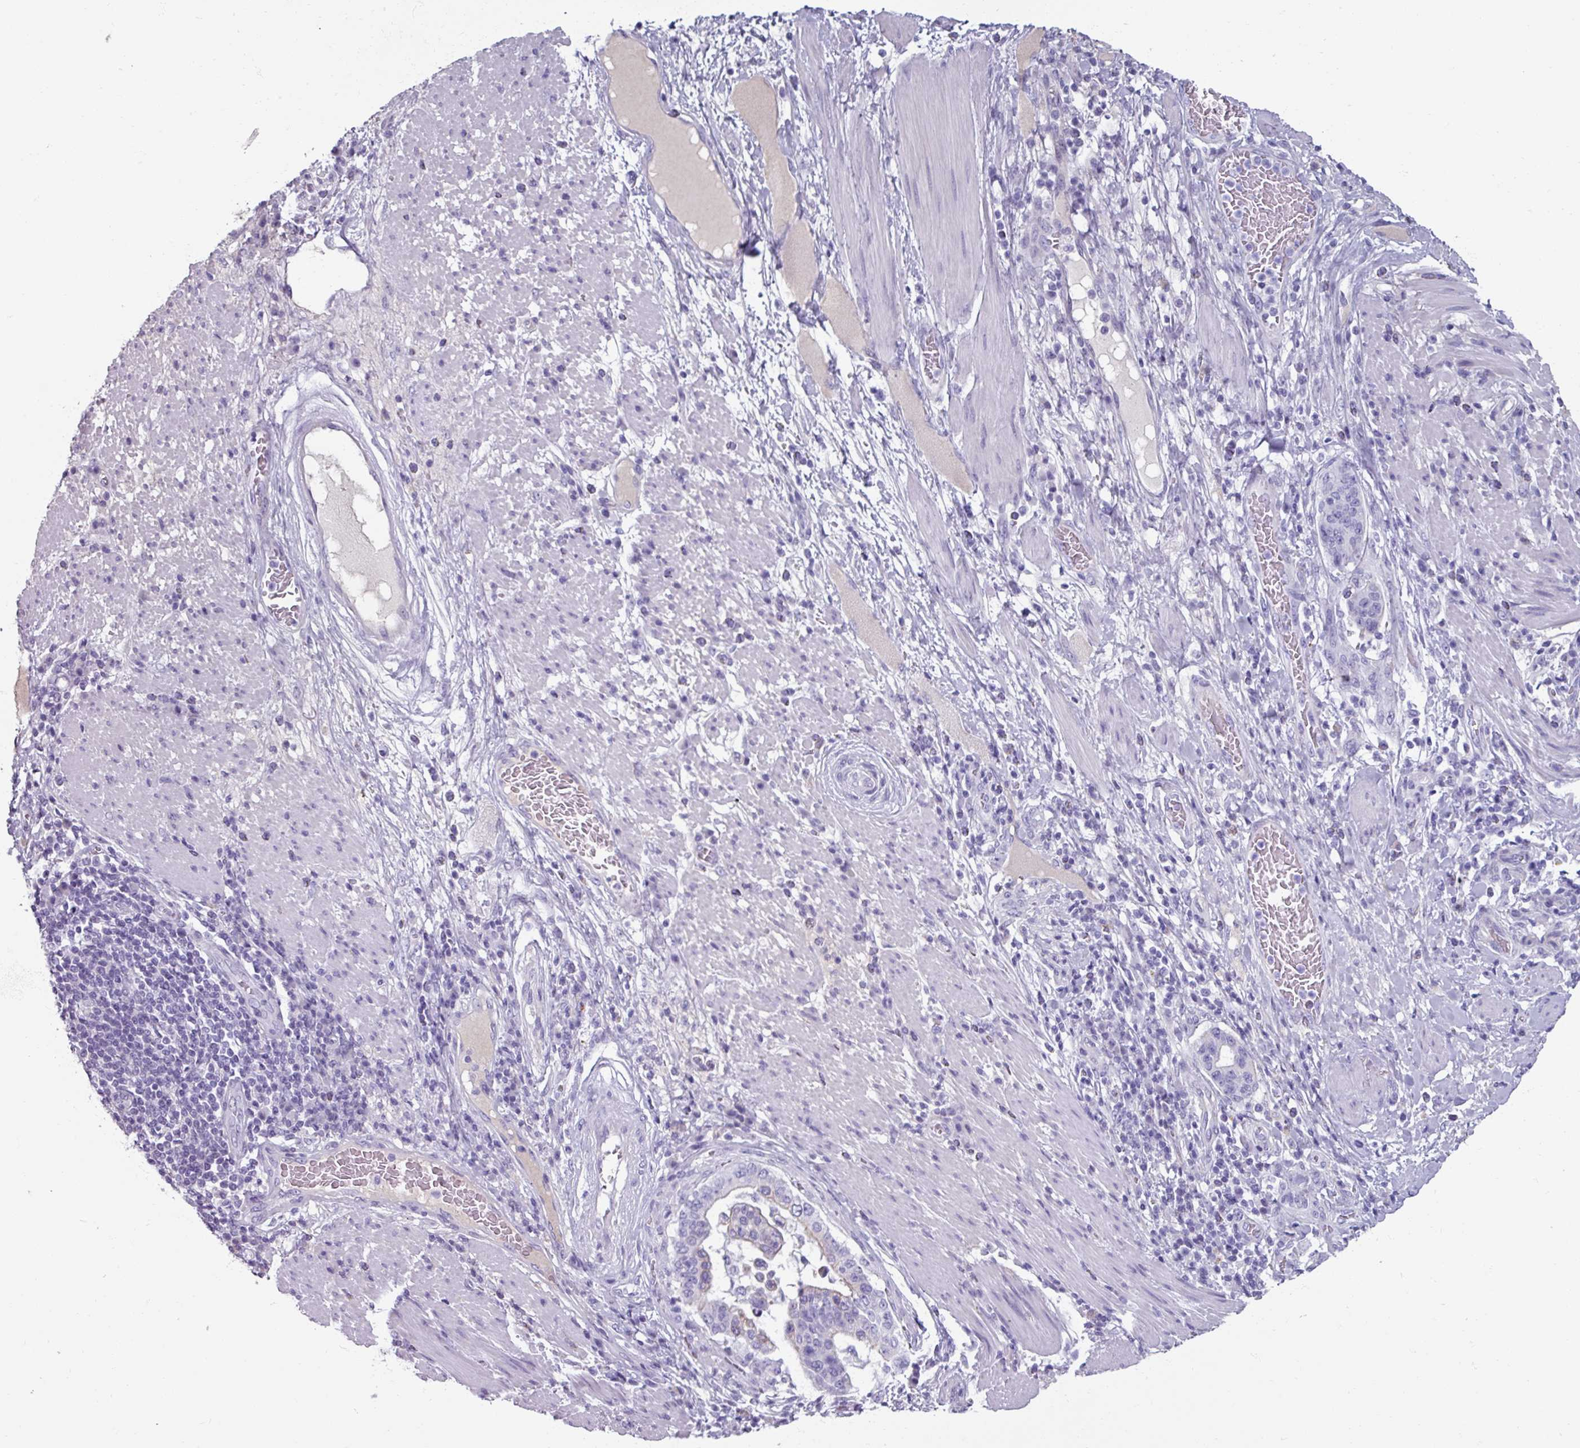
{"staining": {"intensity": "negative", "quantity": "none", "location": "none"}, "tissue": "stomach cancer", "cell_type": "Tumor cells", "image_type": "cancer", "snomed": [{"axis": "morphology", "description": "Normal tissue, NOS"}, {"axis": "morphology", "description": "Adenocarcinoma, NOS"}, {"axis": "topography", "description": "Stomach"}], "caption": "High magnification brightfield microscopy of stomach adenocarcinoma stained with DAB (3,3'-diaminobenzidine) (brown) and counterstained with hematoxylin (blue): tumor cells show no significant staining.", "gene": "SPESP1", "patient": {"sex": "female", "age": 64}}